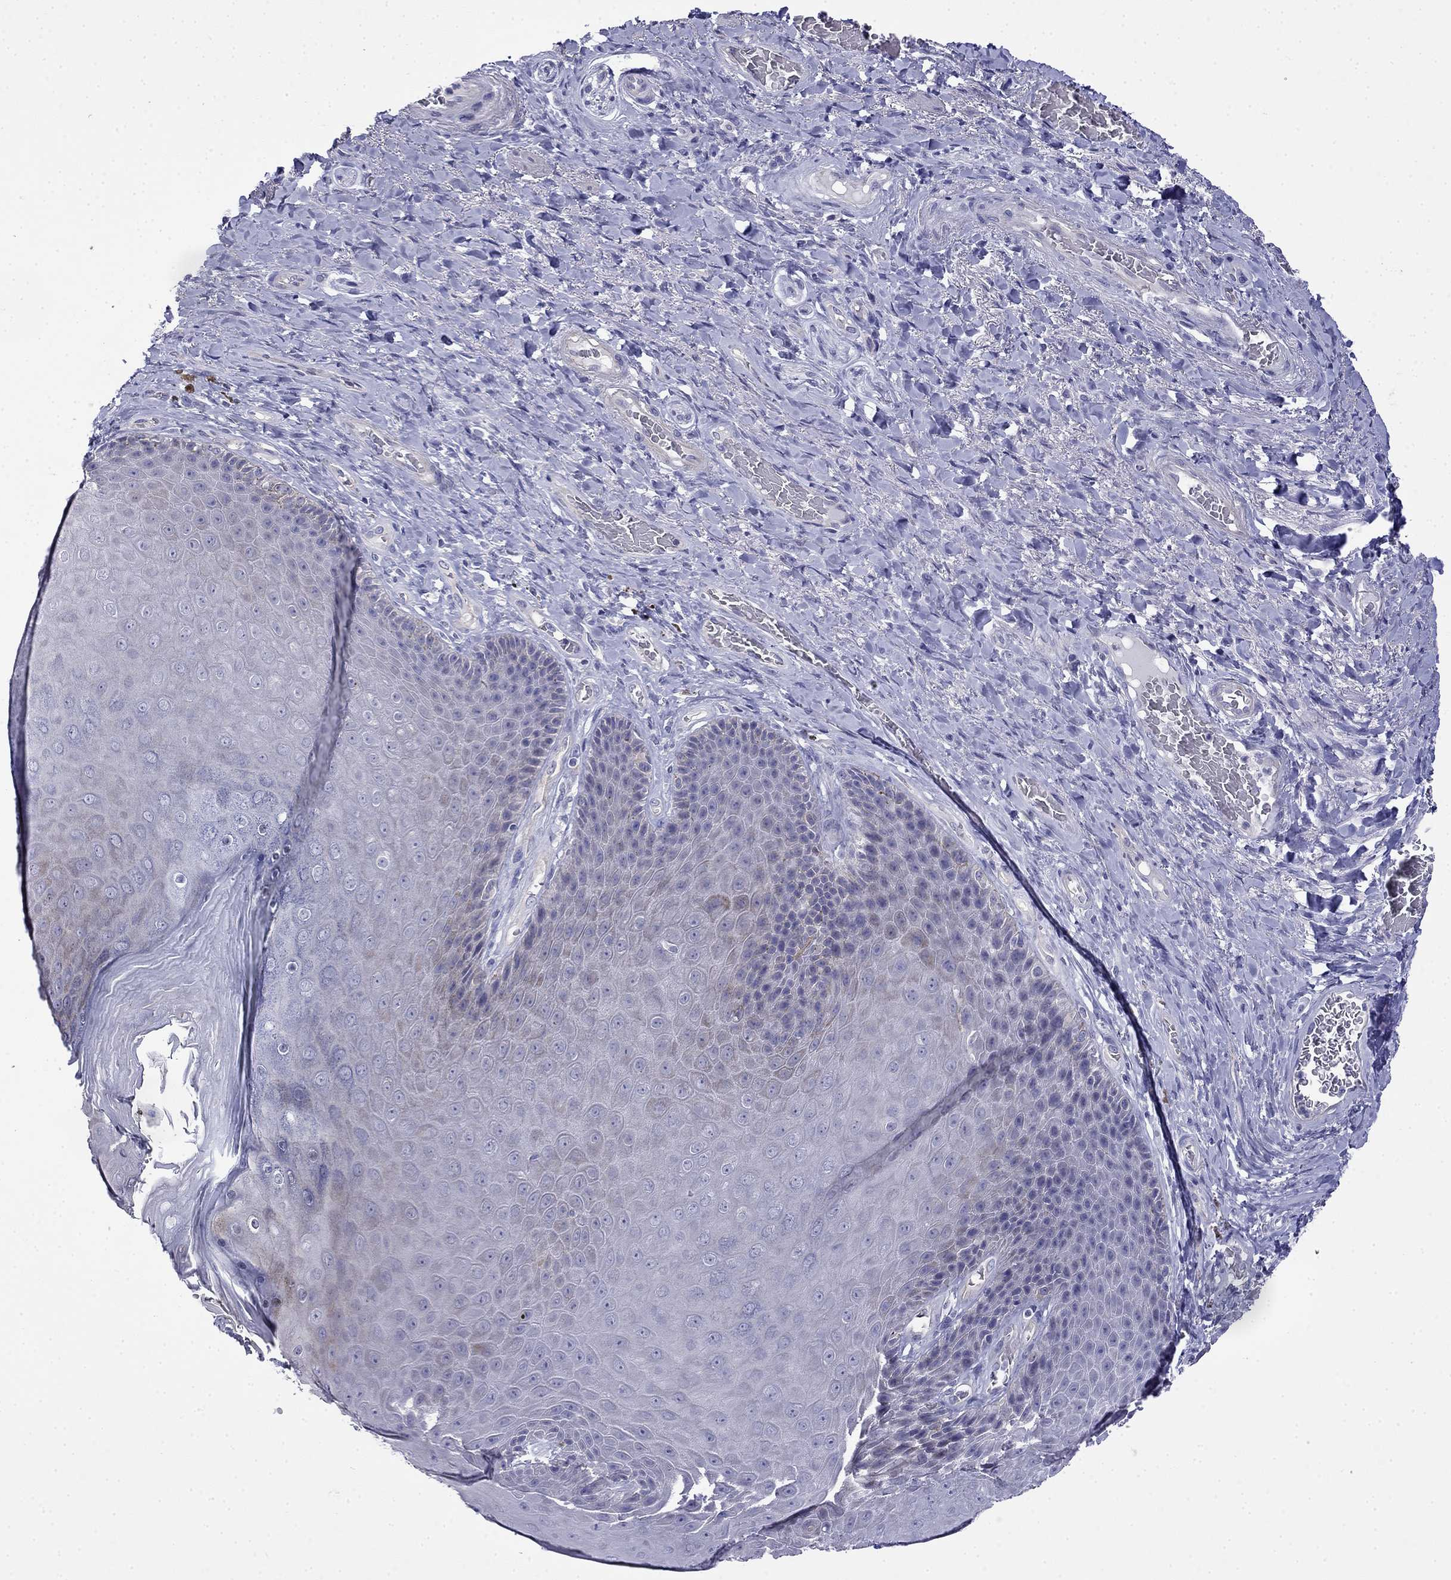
{"staining": {"intensity": "moderate", "quantity": "<25%", "location": "cytoplasmic/membranous"}, "tissue": "skin", "cell_type": "Epidermal cells", "image_type": "normal", "snomed": [{"axis": "morphology", "description": "Normal tissue, NOS"}, {"axis": "topography", "description": "Skeletal muscle"}, {"axis": "topography", "description": "Anal"}, {"axis": "topography", "description": "Peripheral nerve tissue"}], "caption": "IHC micrograph of benign skin: skin stained using IHC exhibits low levels of moderate protein expression localized specifically in the cytoplasmic/membranous of epidermal cells, appearing as a cytoplasmic/membranous brown color.", "gene": "PRR18", "patient": {"sex": "male", "age": 53}}